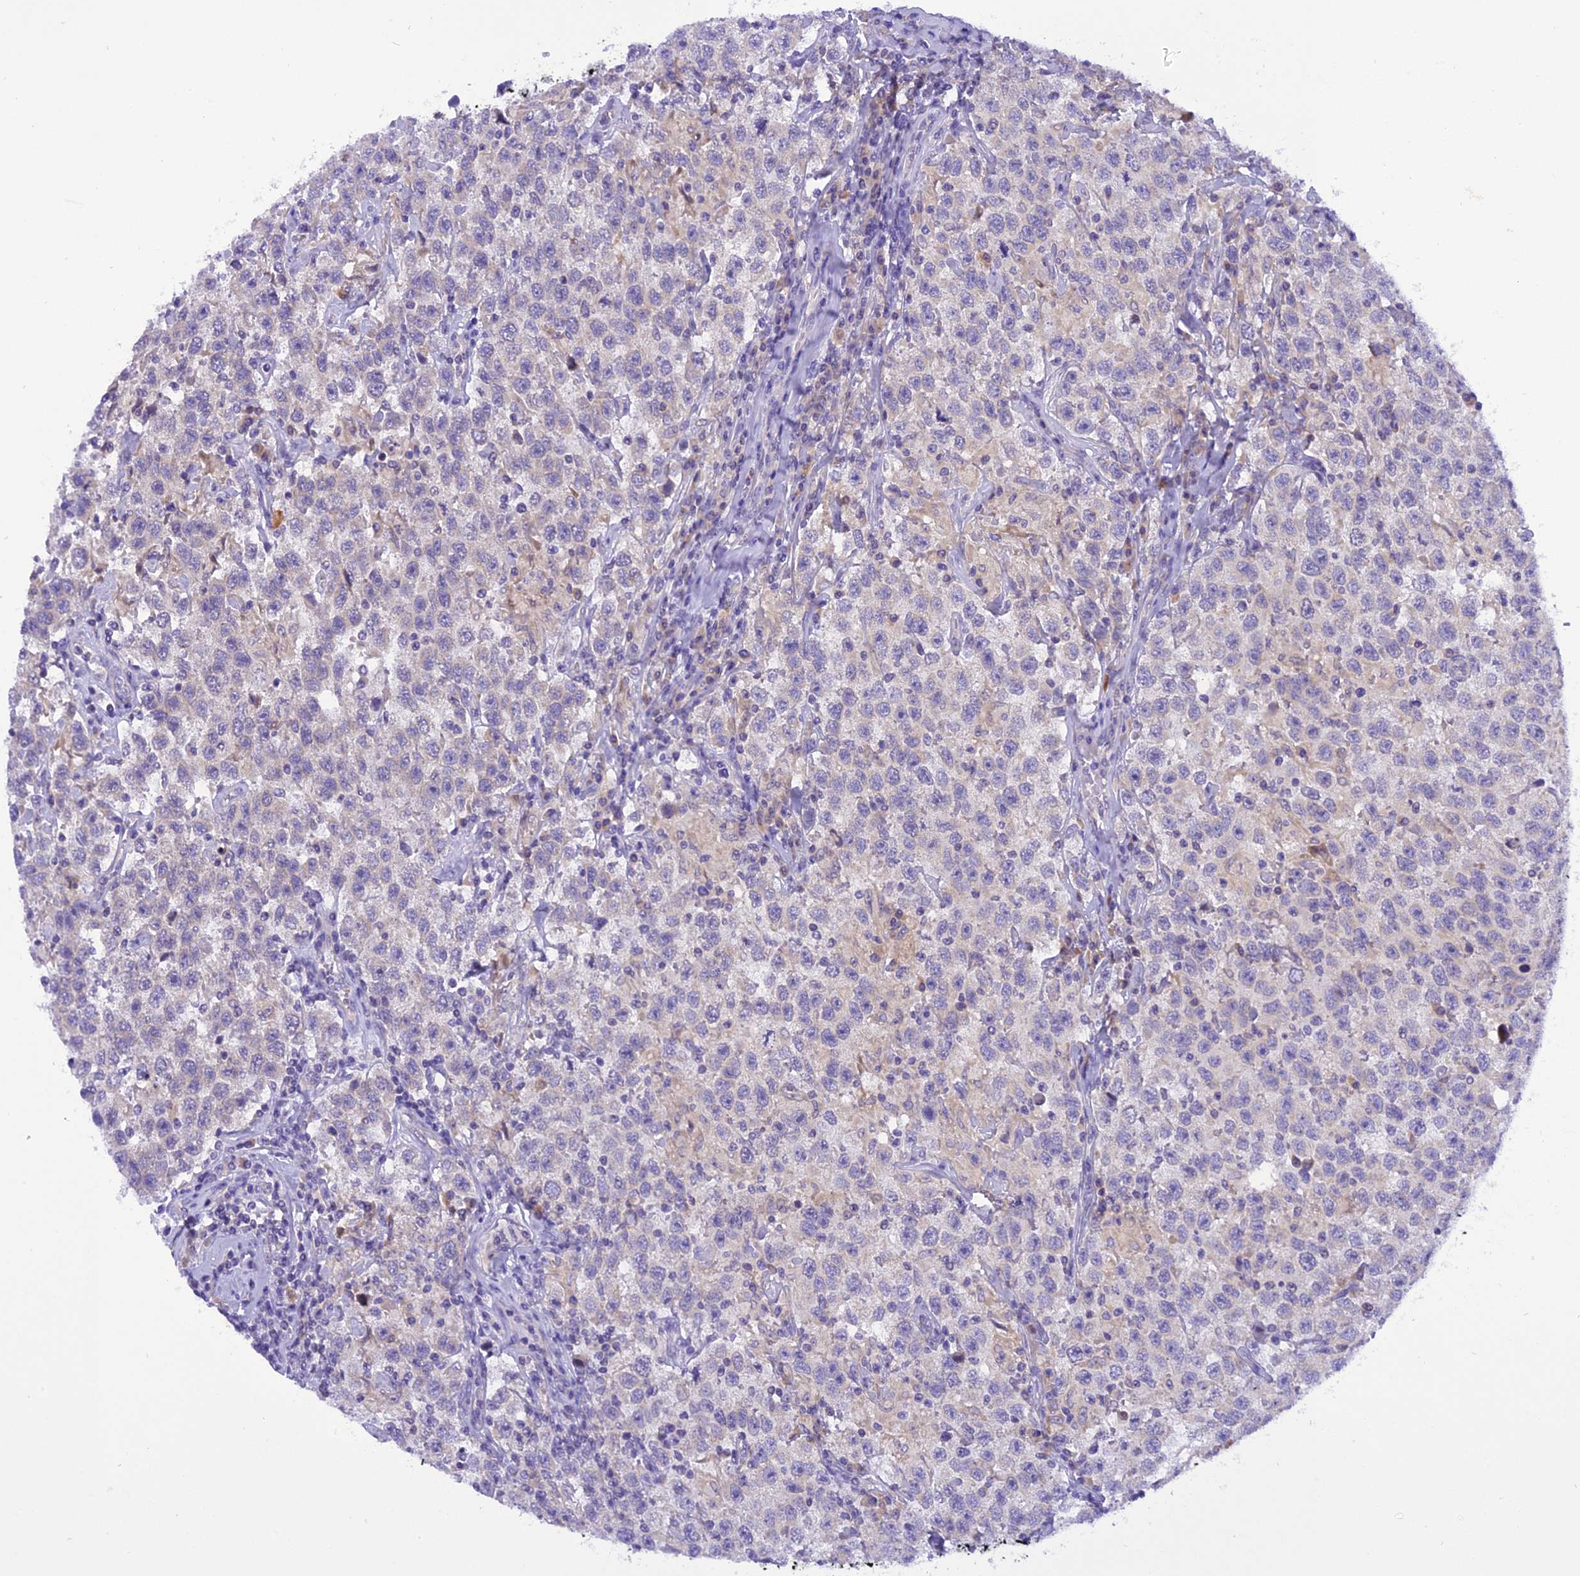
{"staining": {"intensity": "negative", "quantity": "none", "location": "none"}, "tissue": "testis cancer", "cell_type": "Tumor cells", "image_type": "cancer", "snomed": [{"axis": "morphology", "description": "Seminoma, NOS"}, {"axis": "topography", "description": "Testis"}], "caption": "Immunohistochemistry (IHC) photomicrograph of human testis cancer (seminoma) stained for a protein (brown), which shows no positivity in tumor cells. Nuclei are stained in blue.", "gene": "TRIM3", "patient": {"sex": "male", "age": 41}}